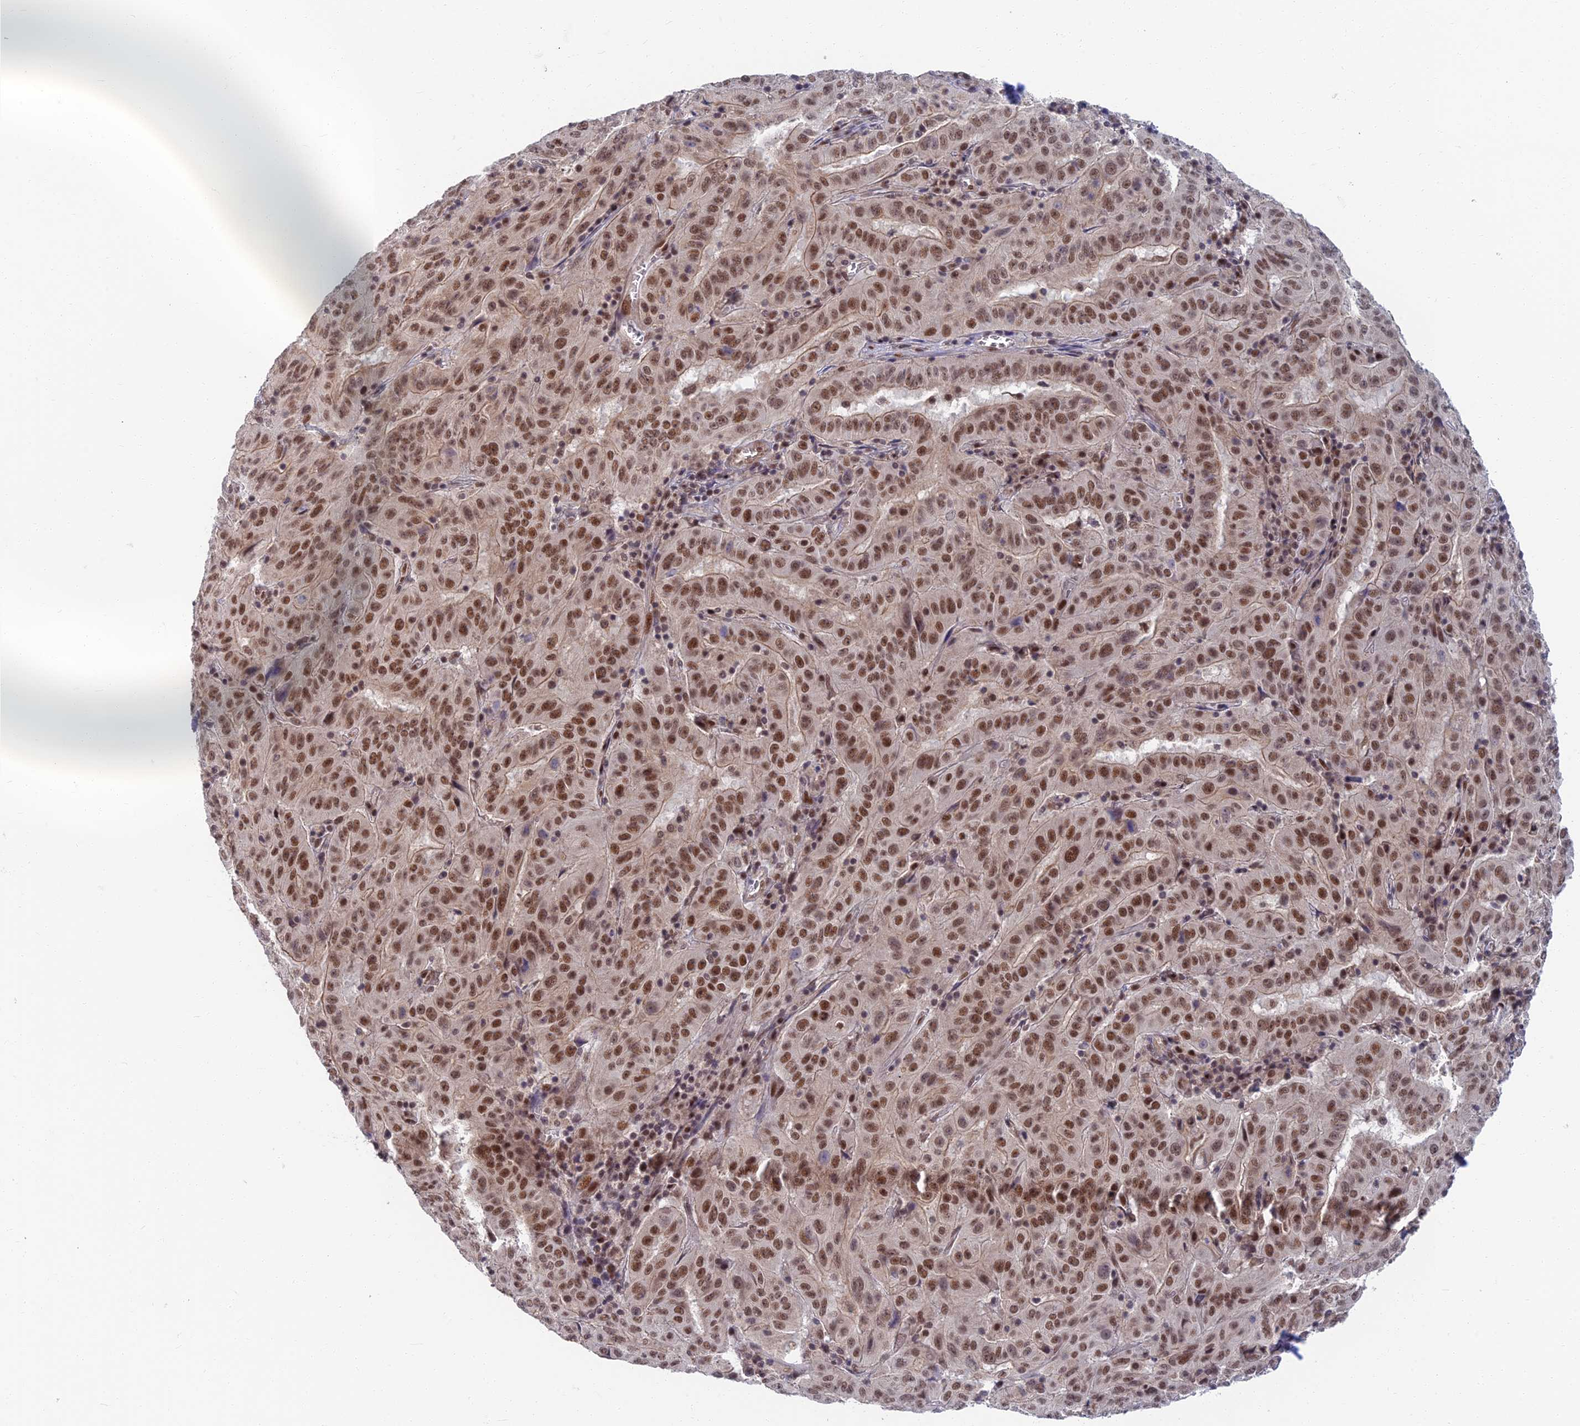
{"staining": {"intensity": "moderate", "quantity": ">75%", "location": "nuclear"}, "tissue": "pancreatic cancer", "cell_type": "Tumor cells", "image_type": "cancer", "snomed": [{"axis": "morphology", "description": "Adenocarcinoma, NOS"}, {"axis": "topography", "description": "Pancreas"}], "caption": "IHC of pancreatic cancer shows medium levels of moderate nuclear staining in approximately >75% of tumor cells. Nuclei are stained in blue.", "gene": "TCEA2", "patient": {"sex": "male", "age": 63}}